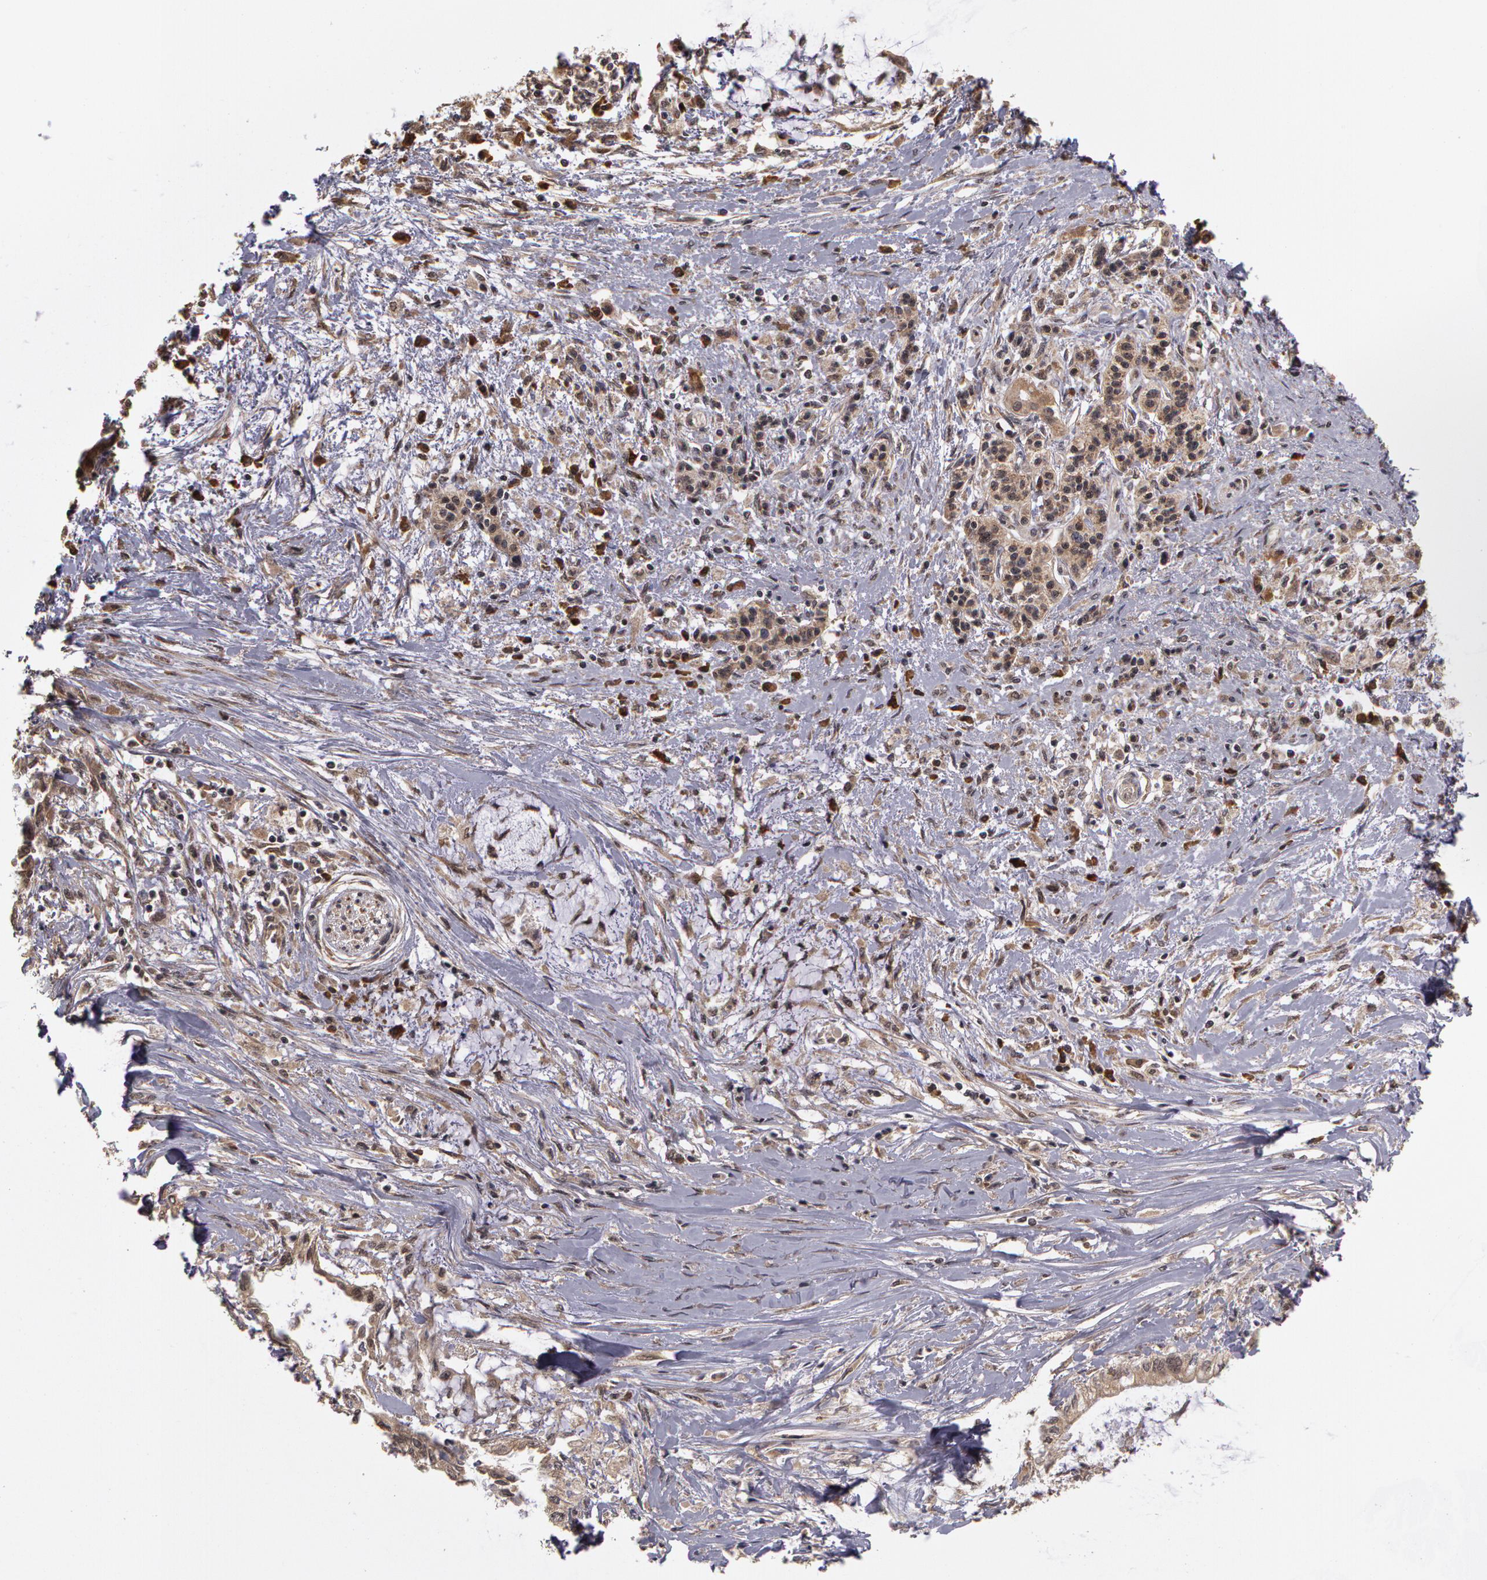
{"staining": {"intensity": "weak", "quantity": ">75%", "location": "cytoplasmic/membranous"}, "tissue": "pancreatic cancer", "cell_type": "Tumor cells", "image_type": "cancer", "snomed": [{"axis": "morphology", "description": "Adenocarcinoma, NOS"}, {"axis": "topography", "description": "Pancreas"}], "caption": "An image showing weak cytoplasmic/membranous expression in about >75% of tumor cells in adenocarcinoma (pancreatic), as visualized by brown immunohistochemical staining.", "gene": "GLIS1", "patient": {"sex": "female", "age": 64}}